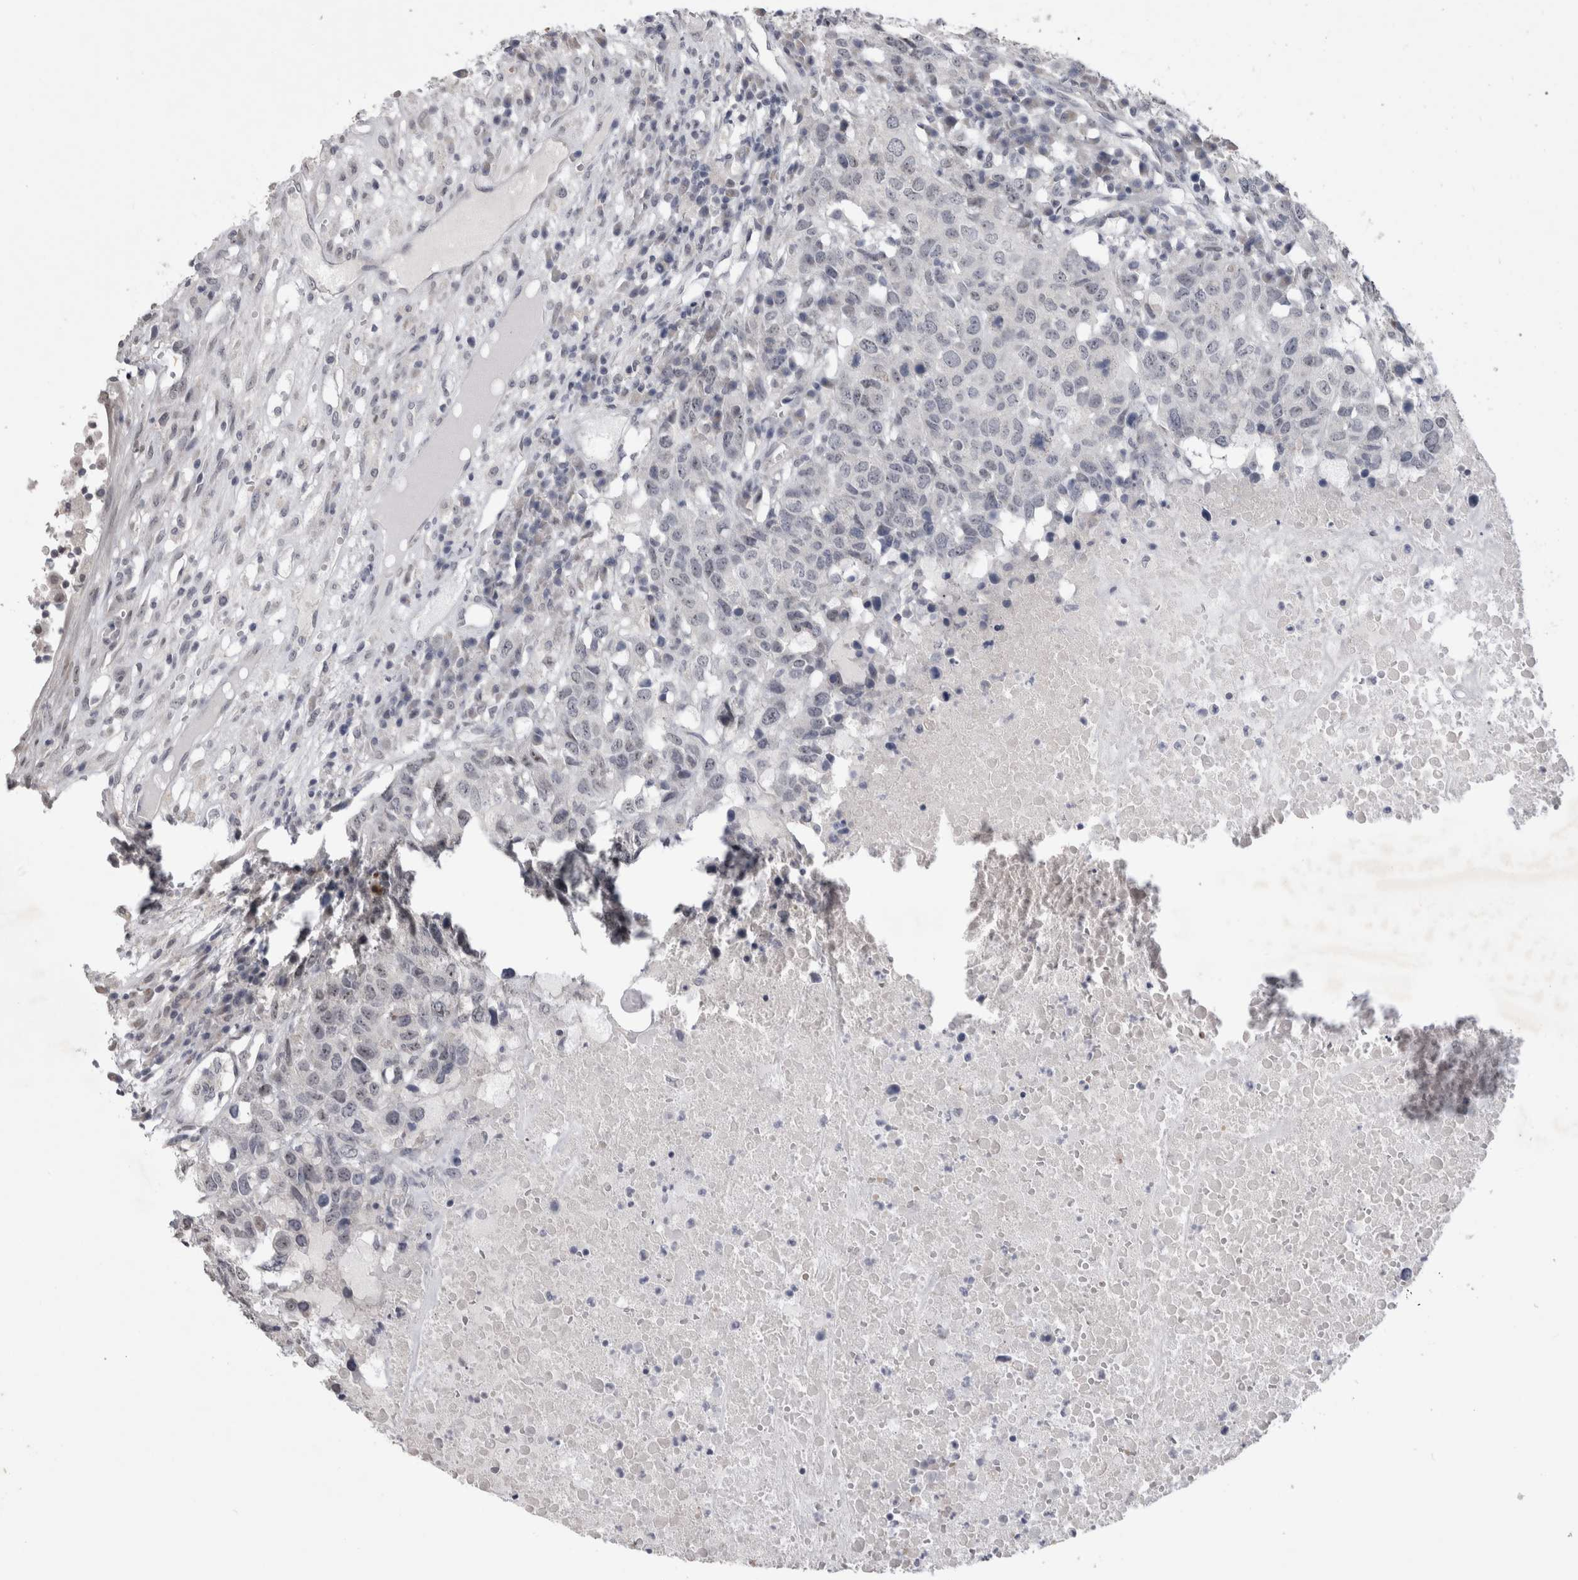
{"staining": {"intensity": "negative", "quantity": "none", "location": "none"}, "tissue": "head and neck cancer", "cell_type": "Tumor cells", "image_type": "cancer", "snomed": [{"axis": "morphology", "description": "Squamous cell carcinoma, NOS"}, {"axis": "topography", "description": "Head-Neck"}], "caption": "A histopathology image of head and neck cancer stained for a protein displays no brown staining in tumor cells.", "gene": "IFI44", "patient": {"sex": "male", "age": 66}}